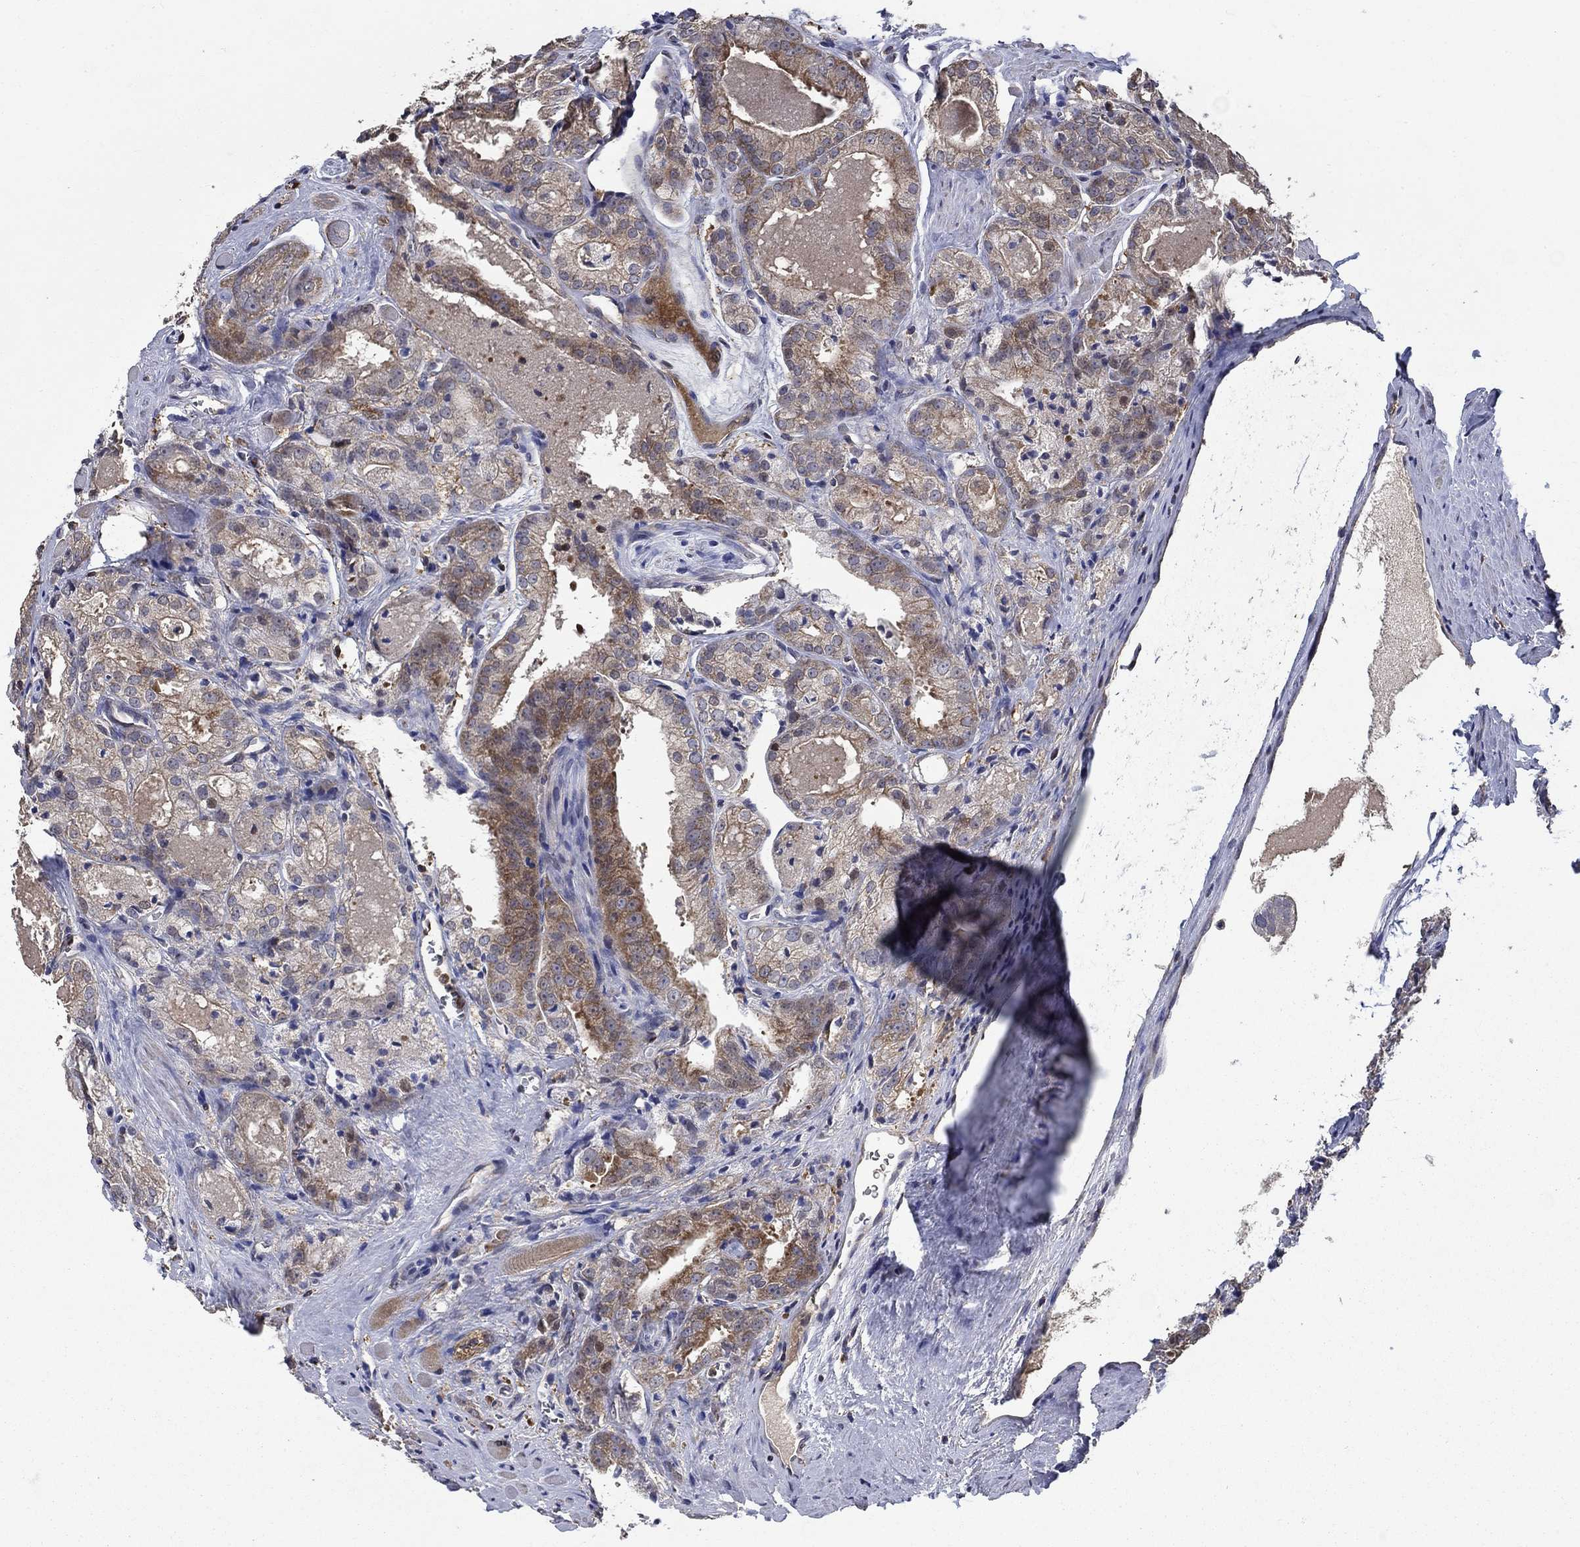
{"staining": {"intensity": "moderate", "quantity": "<25%", "location": "cytoplasmic/membranous"}, "tissue": "prostate cancer", "cell_type": "Tumor cells", "image_type": "cancer", "snomed": [{"axis": "morphology", "description": "Adenocarcinoma, NOS"}, {"axis": "morphology", "description": "Adenocarcinoma, High grade"}, {"axis": "topography", "description": "Prostate"}], "caption": "About <25% of tumor cells in human high-grade adenocarcinoma (prostate) demonstrate moderate cytoplasmic/membranous protein staining as visualized by brown immunohistochemical staining.", "gene": "DVL1", "patient": {"sex": "male", "age": 70}}